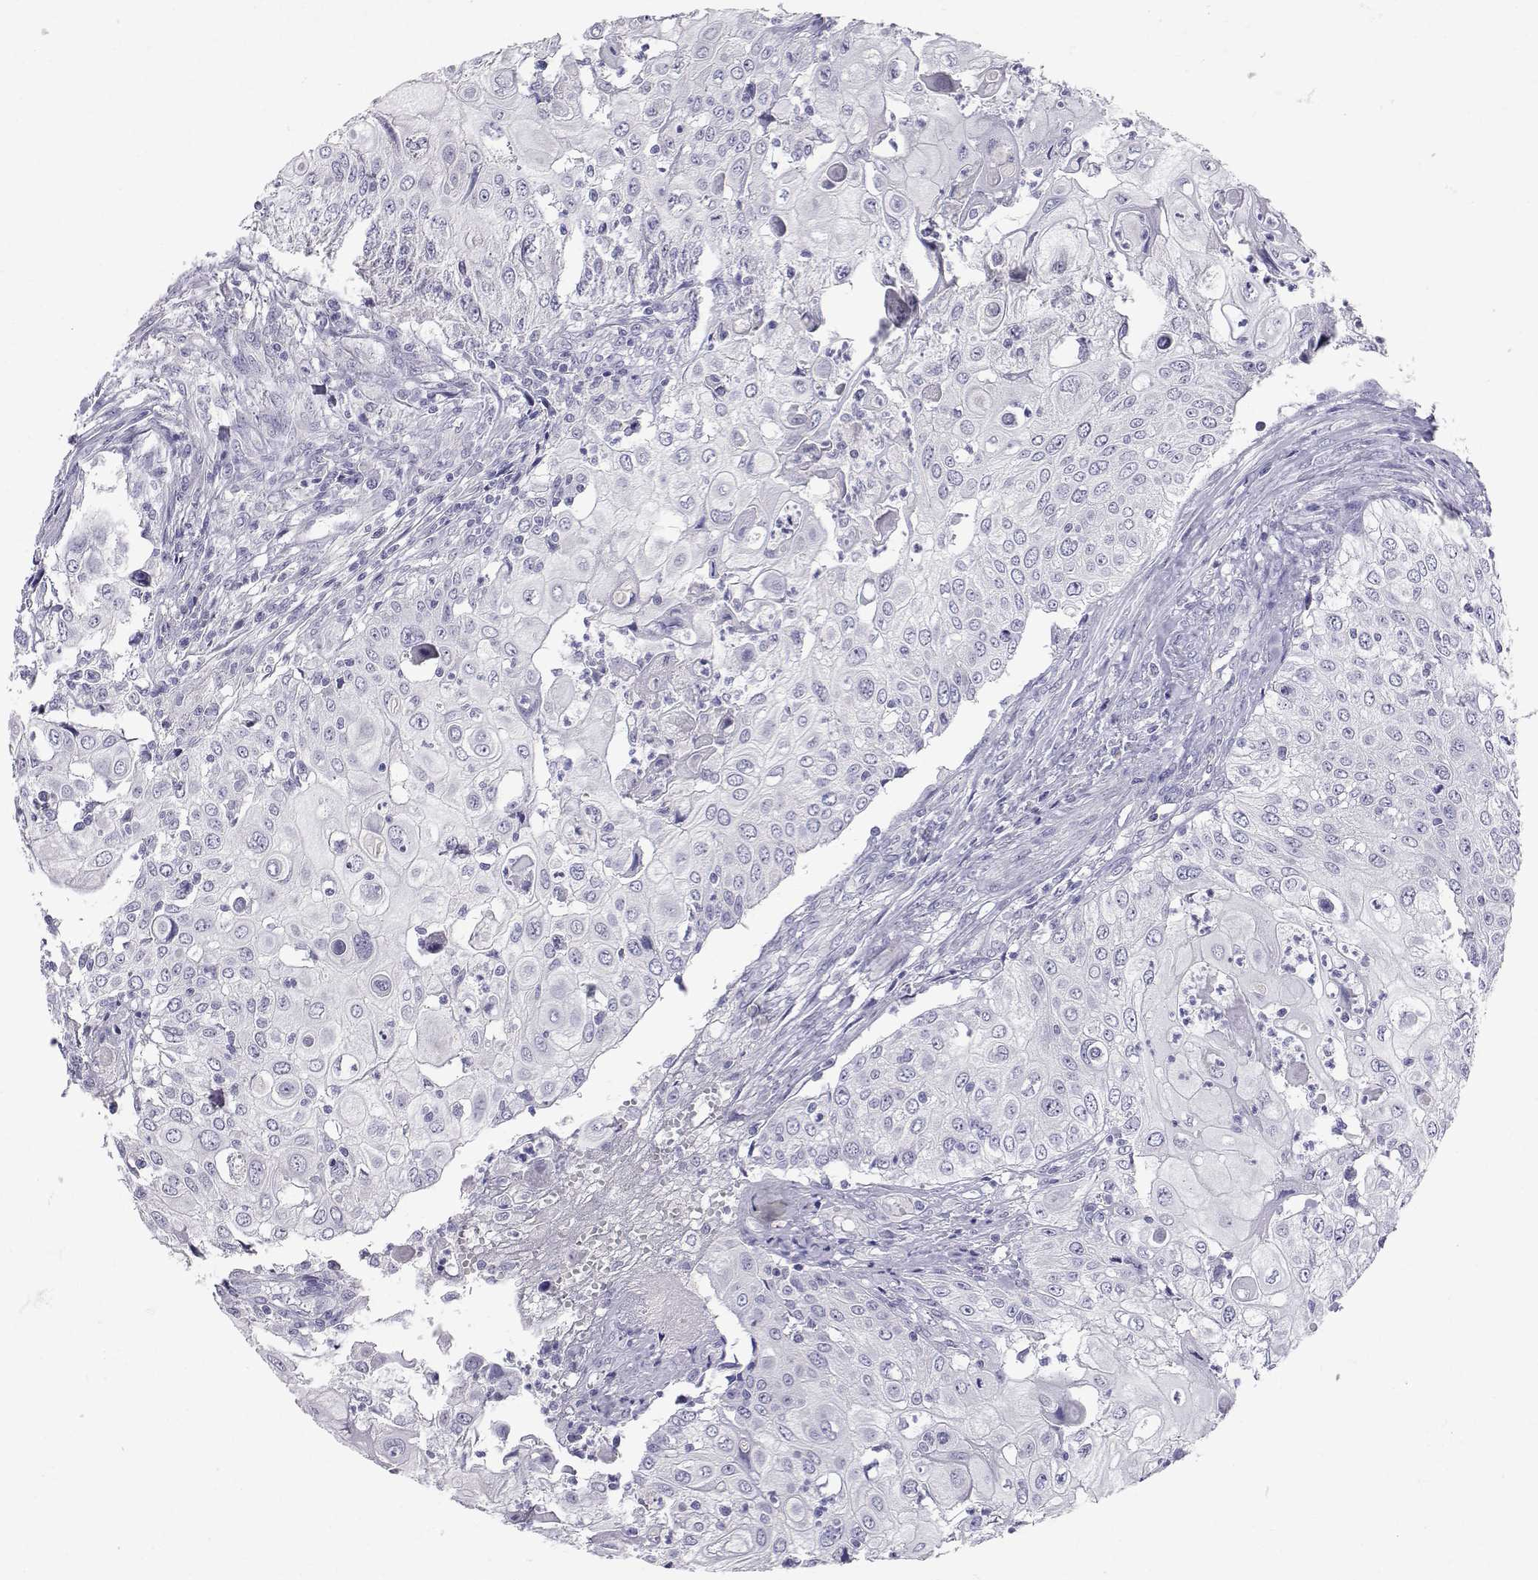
{"staining": {"intensity": "negative", "quantity": "none", "location": "none"}, "tissue": "urothelial cancer", "cell_type": "Tumor cells", "image_type": "cancer", "snomed": [{"axis": "morphology", "description": "Urothelial carcinoma, High grade"}, {"axis": "topography", "description": "Urinary bladder"}], "caption": "Urothelial cancer was stained to show a protein in brown. There is no significant positivity in tumor cells.", "gene": "SLC6A3", "patient": {"sex": "female", "age": 79}}